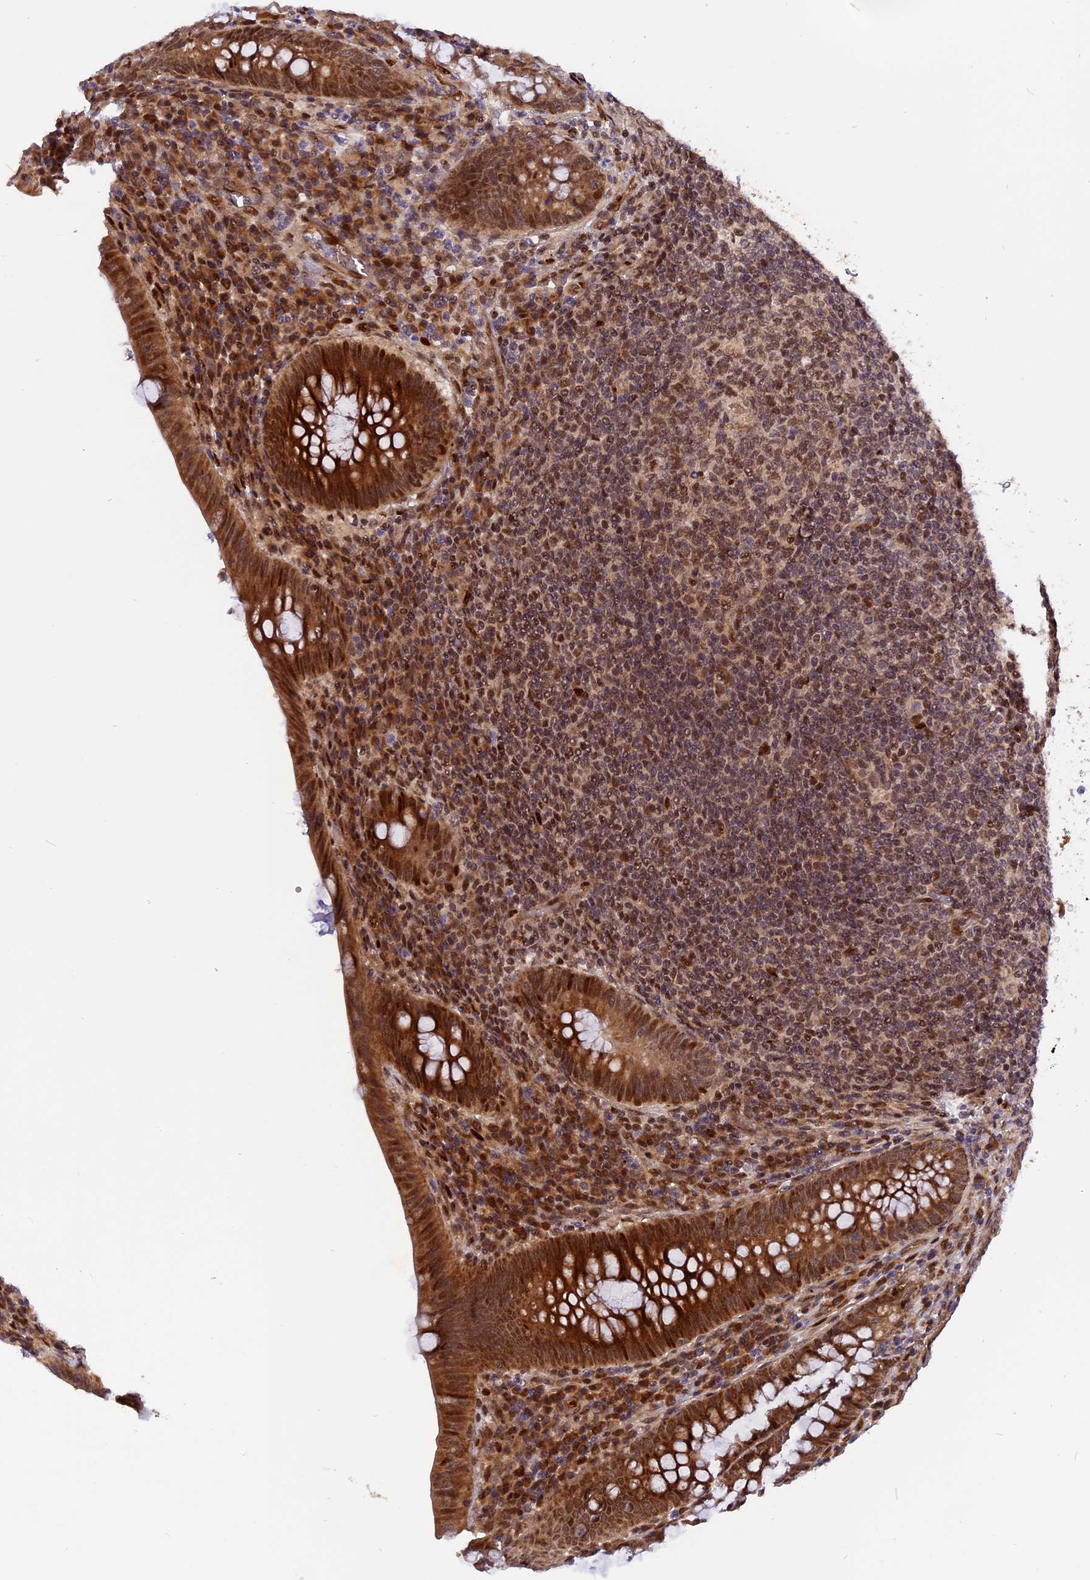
{"staining": {"intensity": "moderate", "quantity": ">75%", "location": "cytoplasmic/membranous,nuclear"}, "tissue": "appendix", "cell_type": "Glandular cells", "image_type": "normal", "snomed": [{"axis": "morphology", "description": "Normal tissue, NOS"}, {"axis": "topography", "description": "Appendix"}], "caption": "This histopathology image exhibits benign appendix stained with immunohistochemistry to label a protein in brown. The cytoplasmic/membranous,nuclear of glandular cells show moderate positivity for the protein. Nuclei are counter-stained blue.", "gene": "MICALL1", "patient": {"sex": "male", "age": 78}}